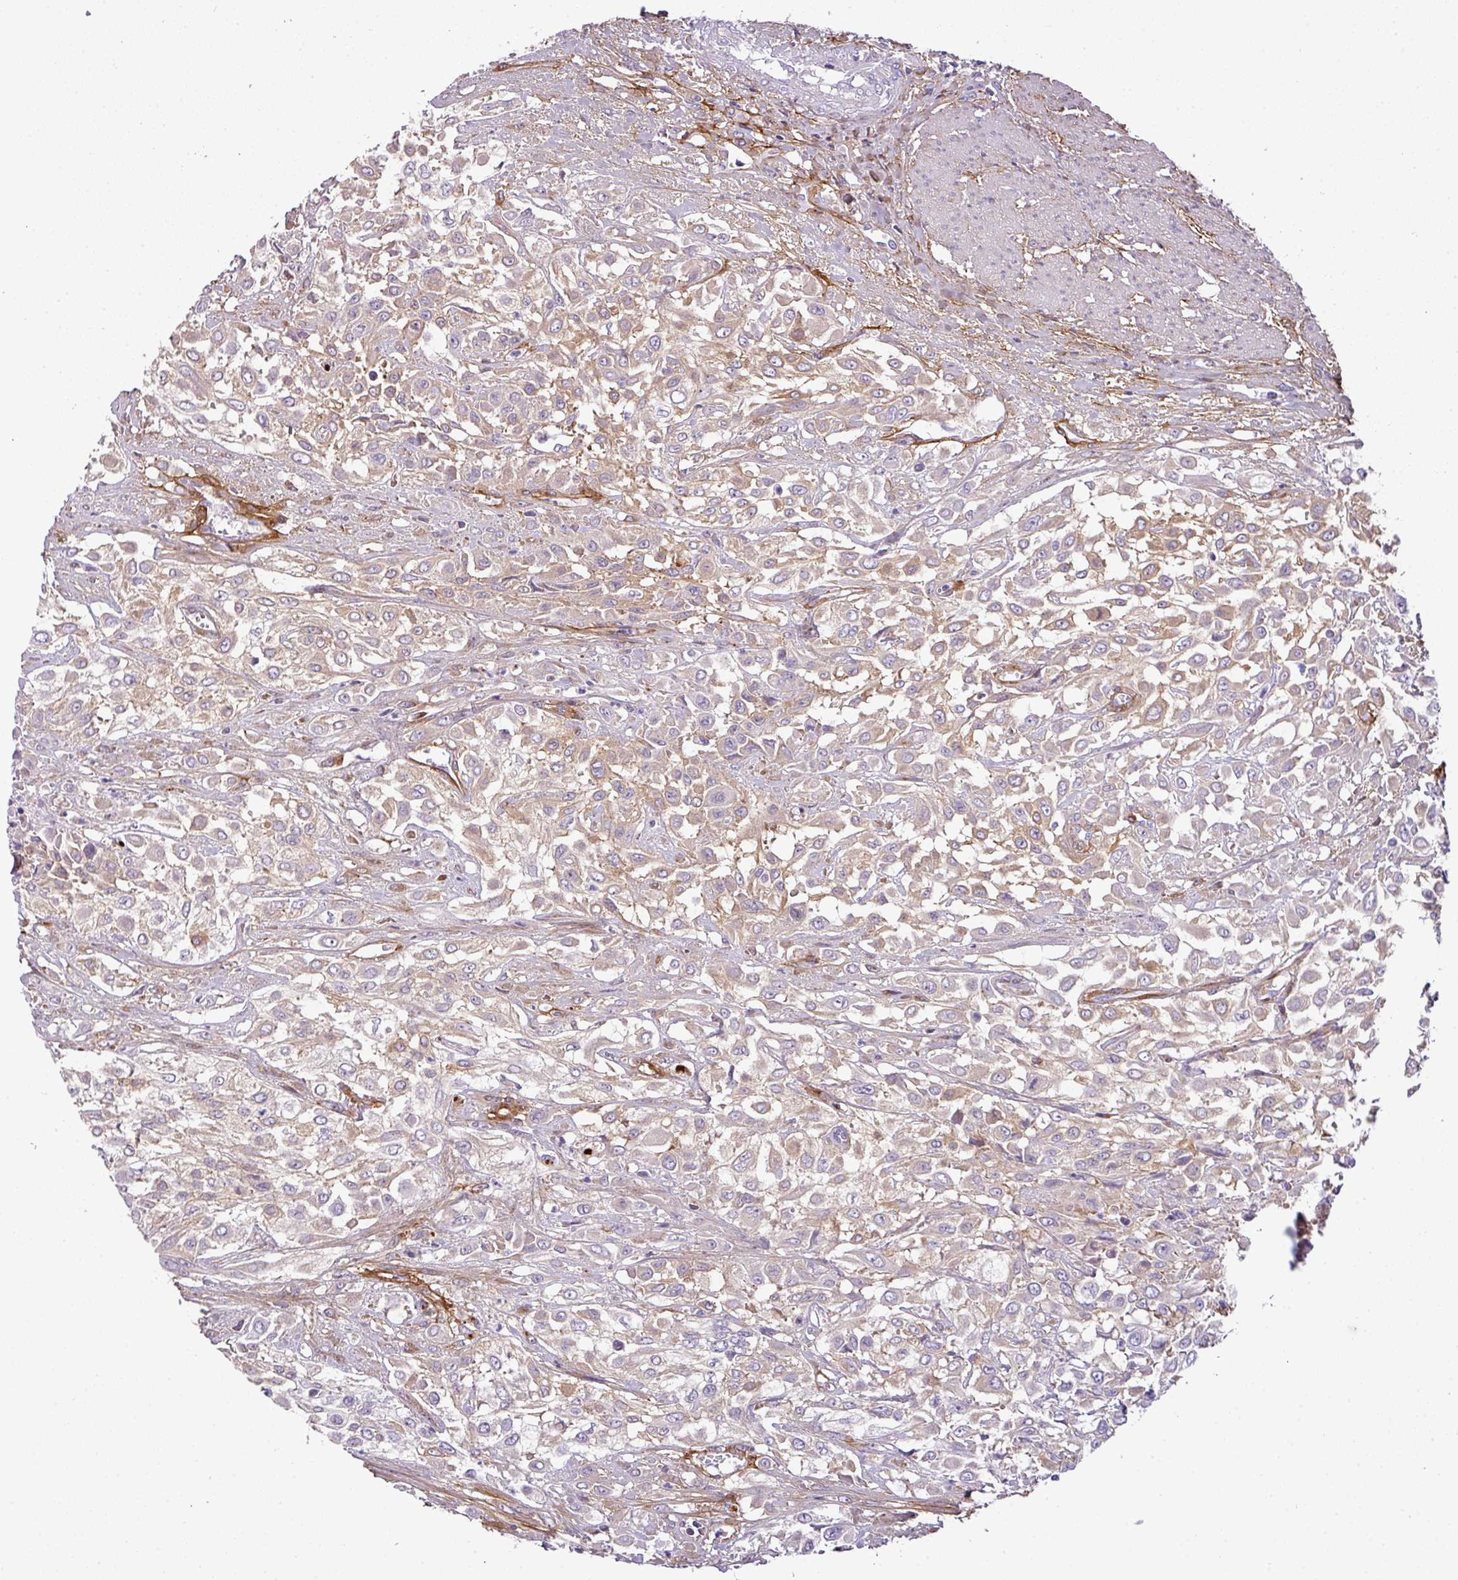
{"staining": {"intensity": "weak", "quantity": "25%-75%", "location": "cytoplasmic/membranous"}, "tissue": "urothelial cancer", "cell_type": "Tumor cells", "image_type": "cancer", "snomed": [{"axis": "morphology", "description": "Urothelial carcinoma, High grade"}, {"axis": "topography", "description": "Urinary bladder"}], "caption": "Protein staining displays weak cytoplasmic/membranous staining in about 25%-75% of tumor cells in high-grade urothelial carcinoma.", "gene": "PARD6G", "patient": {"sex": "male", "age": 57}}